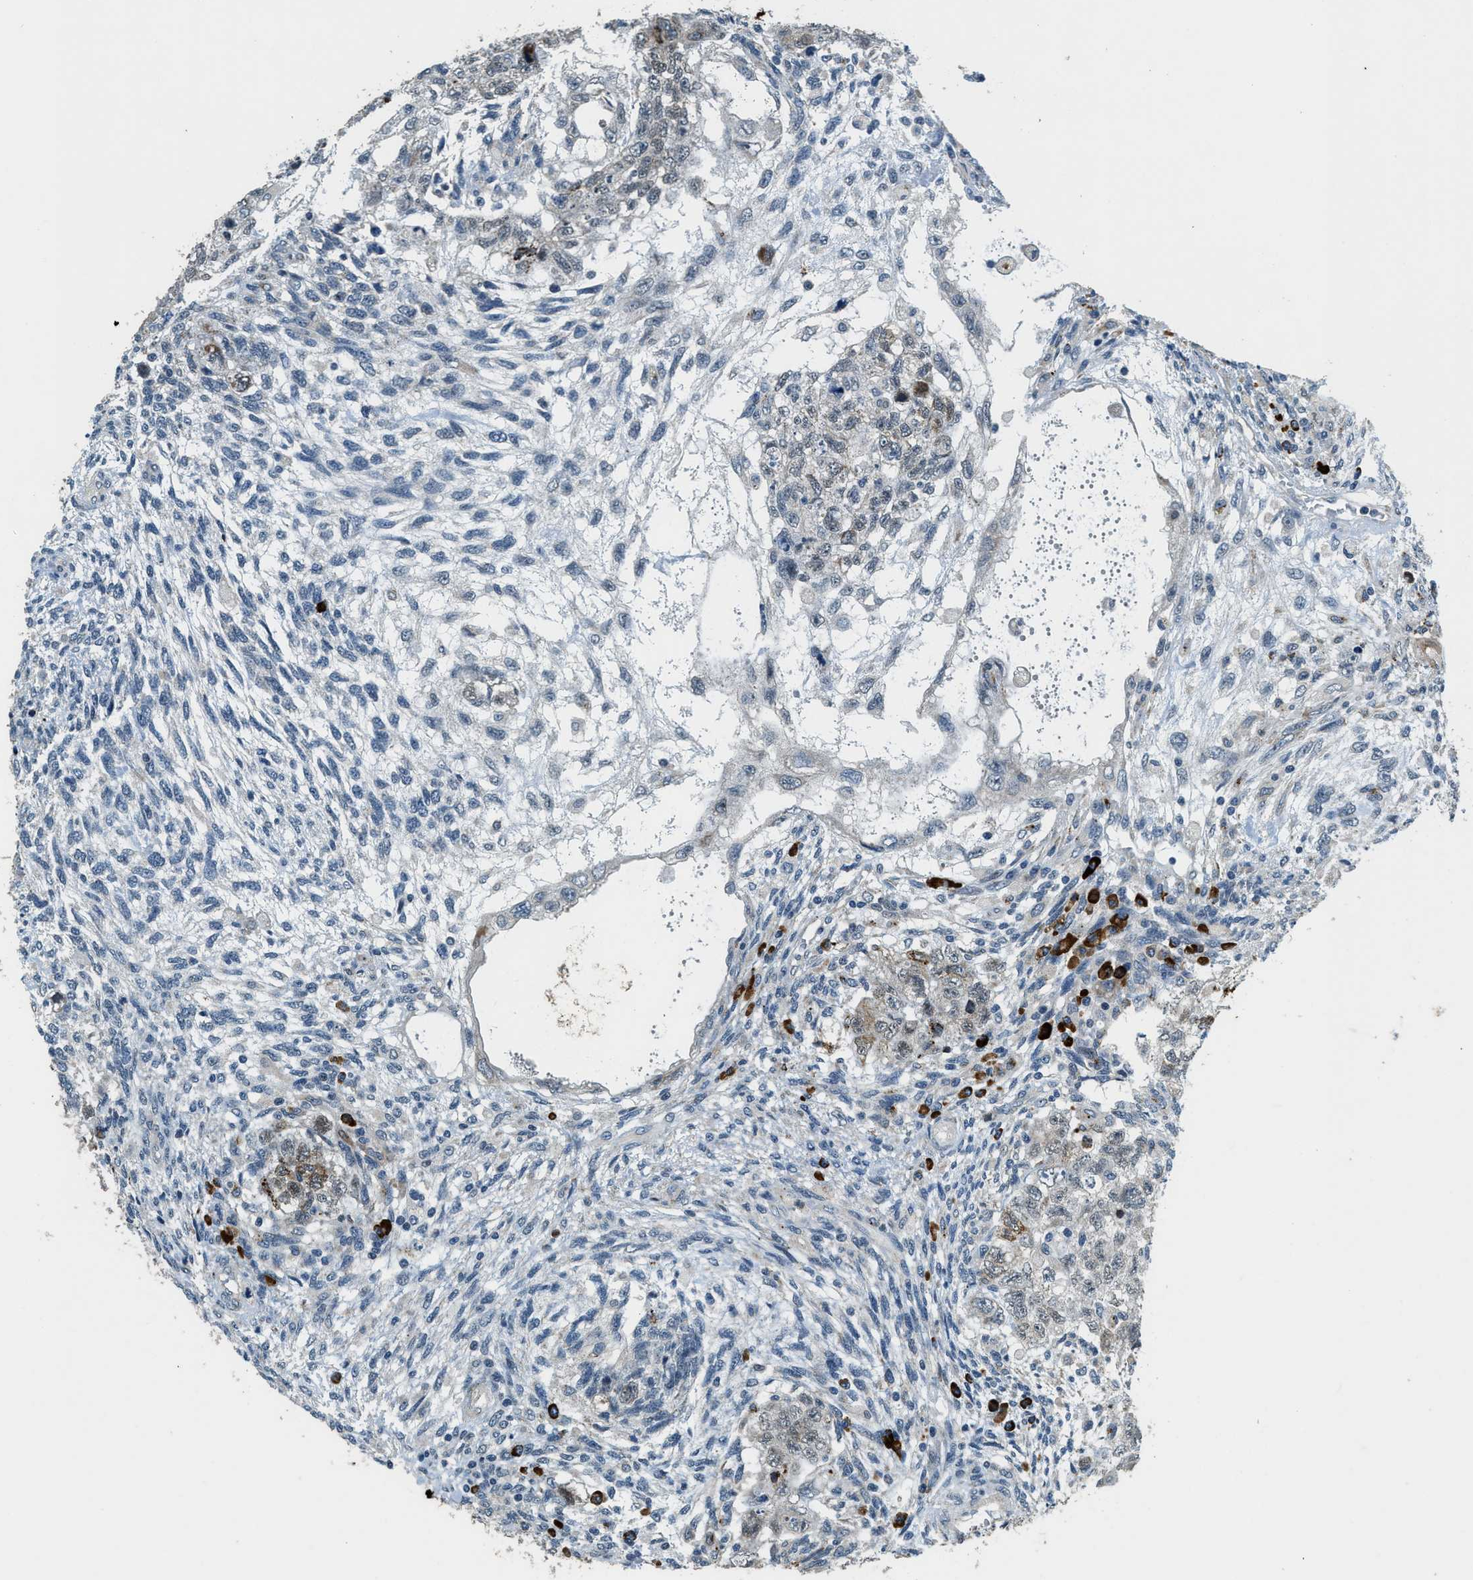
{"staining": {"intensity": "moderate", "quantity": "<25%", "location": "cytoplasmic/membranous,nuclear"}, "tissue": "testis cancer", "cell_type": "Tumor cells", "image_type": "cancer", "snomed": [{"axis": "morphology", "description": "Normal tissue, NOS"}, {"axis": "morphology", "description": "Carcinoma, Embryonal, NOS"}, {"axis": "topography", "description": "Testis"}], "caption": "Immunohistochemical staining of human testis cancer exhibits moderate cytoplasmic/membranous and nuclear protein expression in about <25% of tumor cells.", "gene": "HERC2", "patient": {"sex": "male", "age": 36}}